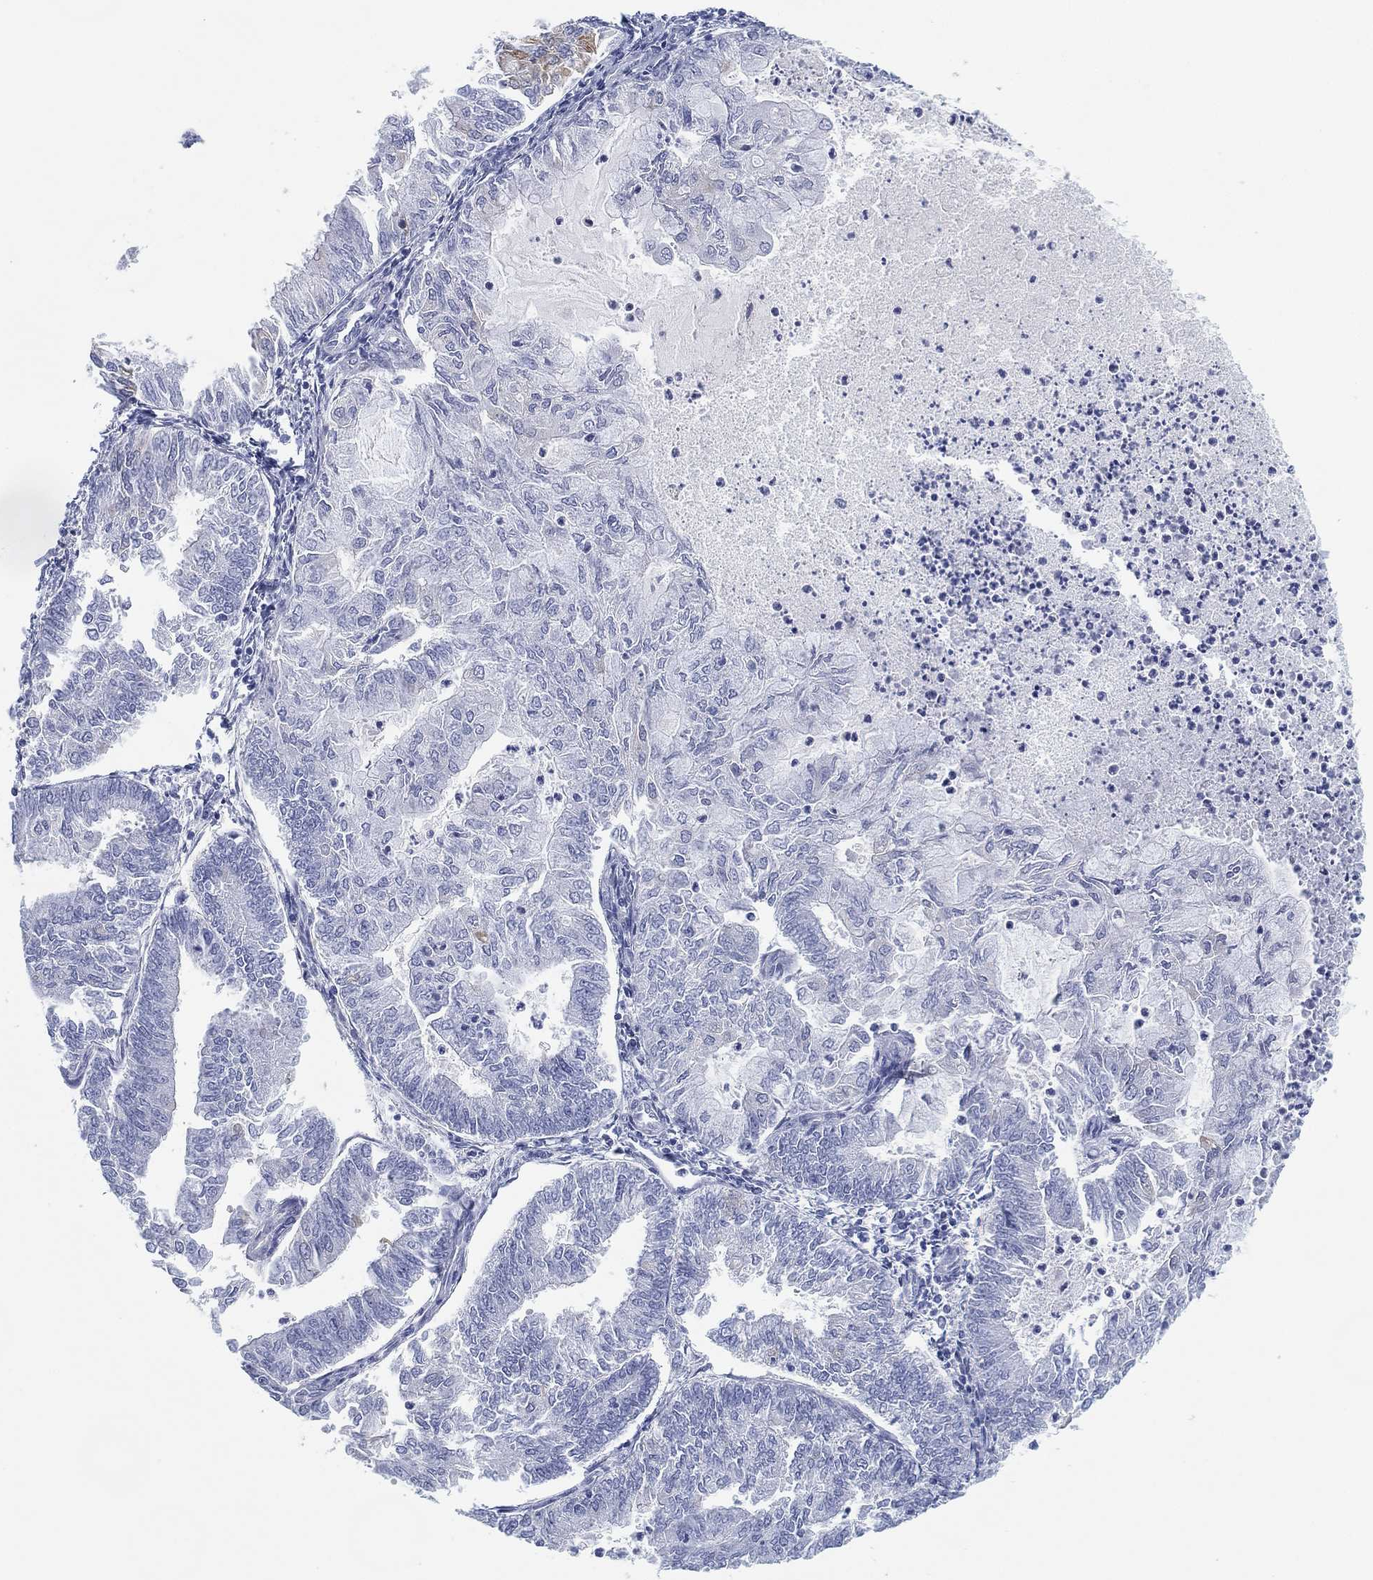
{"staining": {"intensity": "negative", "quantity": "none", "location": "none"}, "tissue": "endometrial cancer", "cell_type": "Tumor cells", "image_type": "cancer", "snomed": [{"axis": "morphology", "description": "Adenocarcinoma, NOS"}, {"axis": "topography", "description": "Endometrium"}], "caption": "Immunohistochemistry photomicrograph of neoplastic tissue: human endometrial cancer stained with DAB displays no significant protein expression in tumor cells.", "gene": "GCNA", "patient": {"sex": "female", "age": 59}}